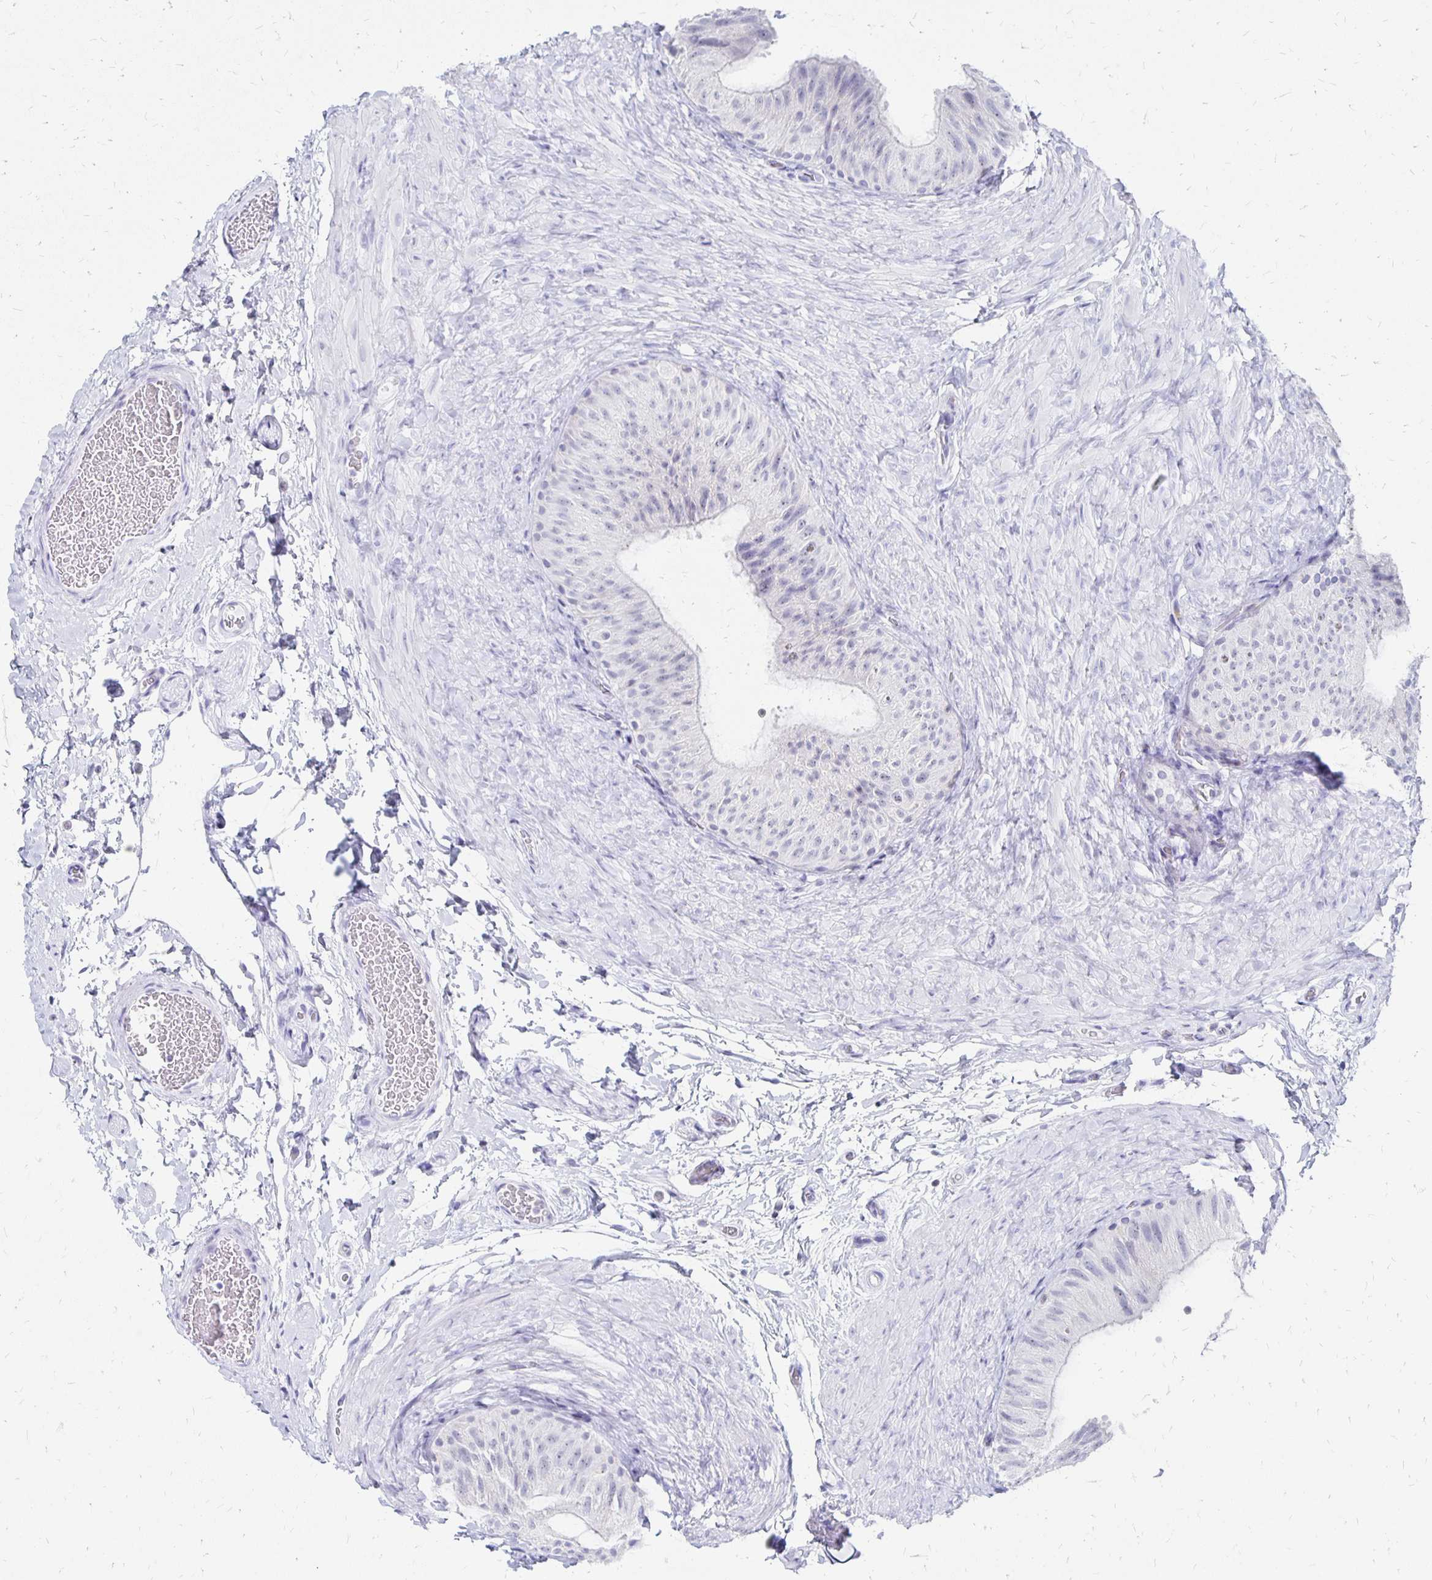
{"staining": {"intensity": "negative", "quantity": "none", "location": "none"}, "tissue": "epididymis", "cell_type": "Glandular cells", "image_type": "normal", "snomed": [{"axis": "morphology", "description": "Normal tissue, NOS"}, {"axis": "topography", "description": "Epididymis, spermatic cord, NOS"}, {"axis": "topography", "description": "Epididymis"}], "caption": "Immunohistochemistry image of unremarkable human epididymis stained for a protein (brown), which displays no expression in glandular cells. The staining was performed using DAB (3,3'-diaminobenzidine) to visualize the protein expression in brown, while the nuclei were stained in blue with hematoxylin (Magnification: 20x).", "gene": "SYT2", "patient": {"sex": "male", "age": 31}}